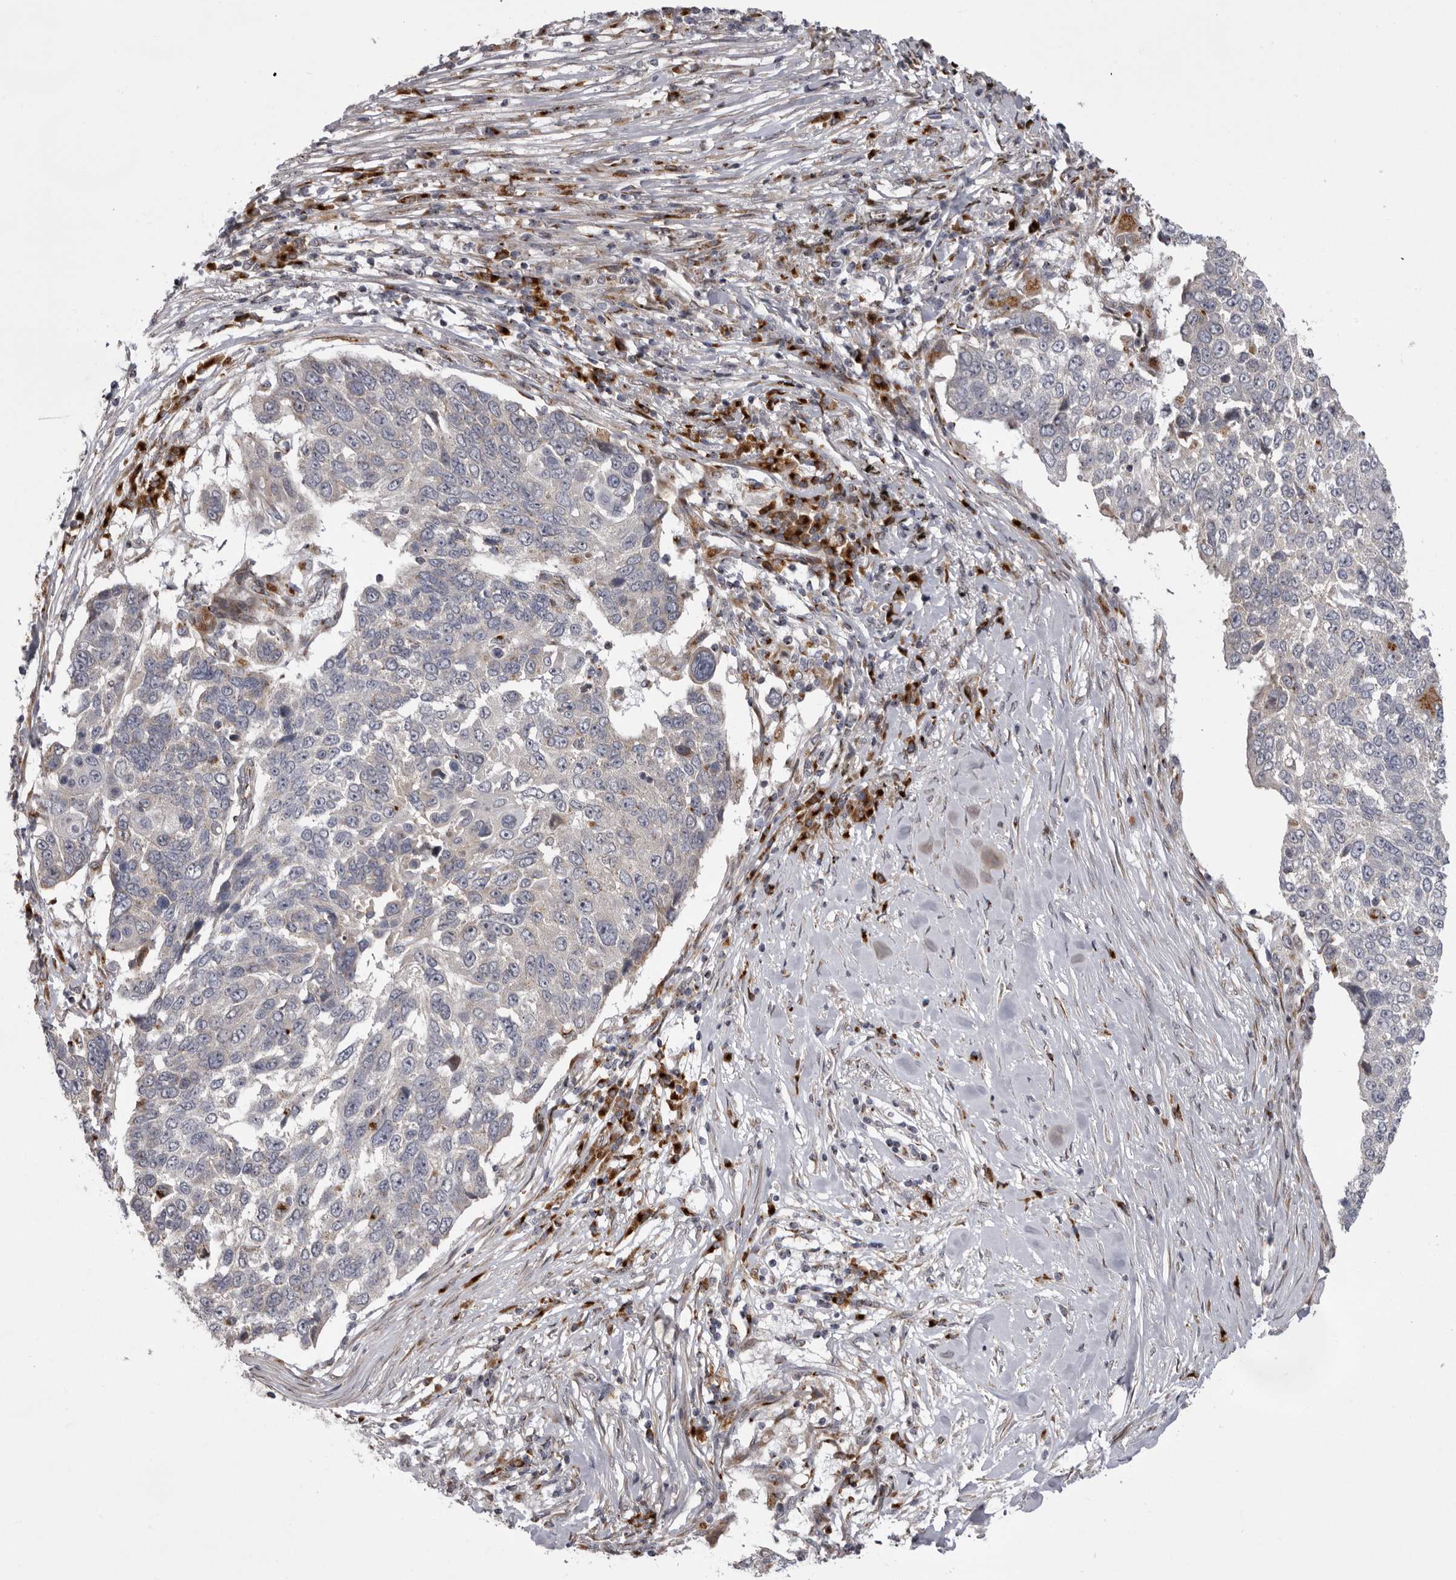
{"staining": {"intensity": "negative", "quantity": "none", "location": "none"}, "tissue": "lung cancer", "cell_type": "Tumor cells", "image_type": "cancer", "snomed": [{"axis": "morphology", "description": "Squamous cell carcinoma, NOS"}, {"axis": "topography", "description": "Lung"}], "caption": "Tumor cells show no significant protein positivity in squamous cell carcinoma (lung).", "gene": "WDR47", "patient": {"sex": "male", "age": 66}}